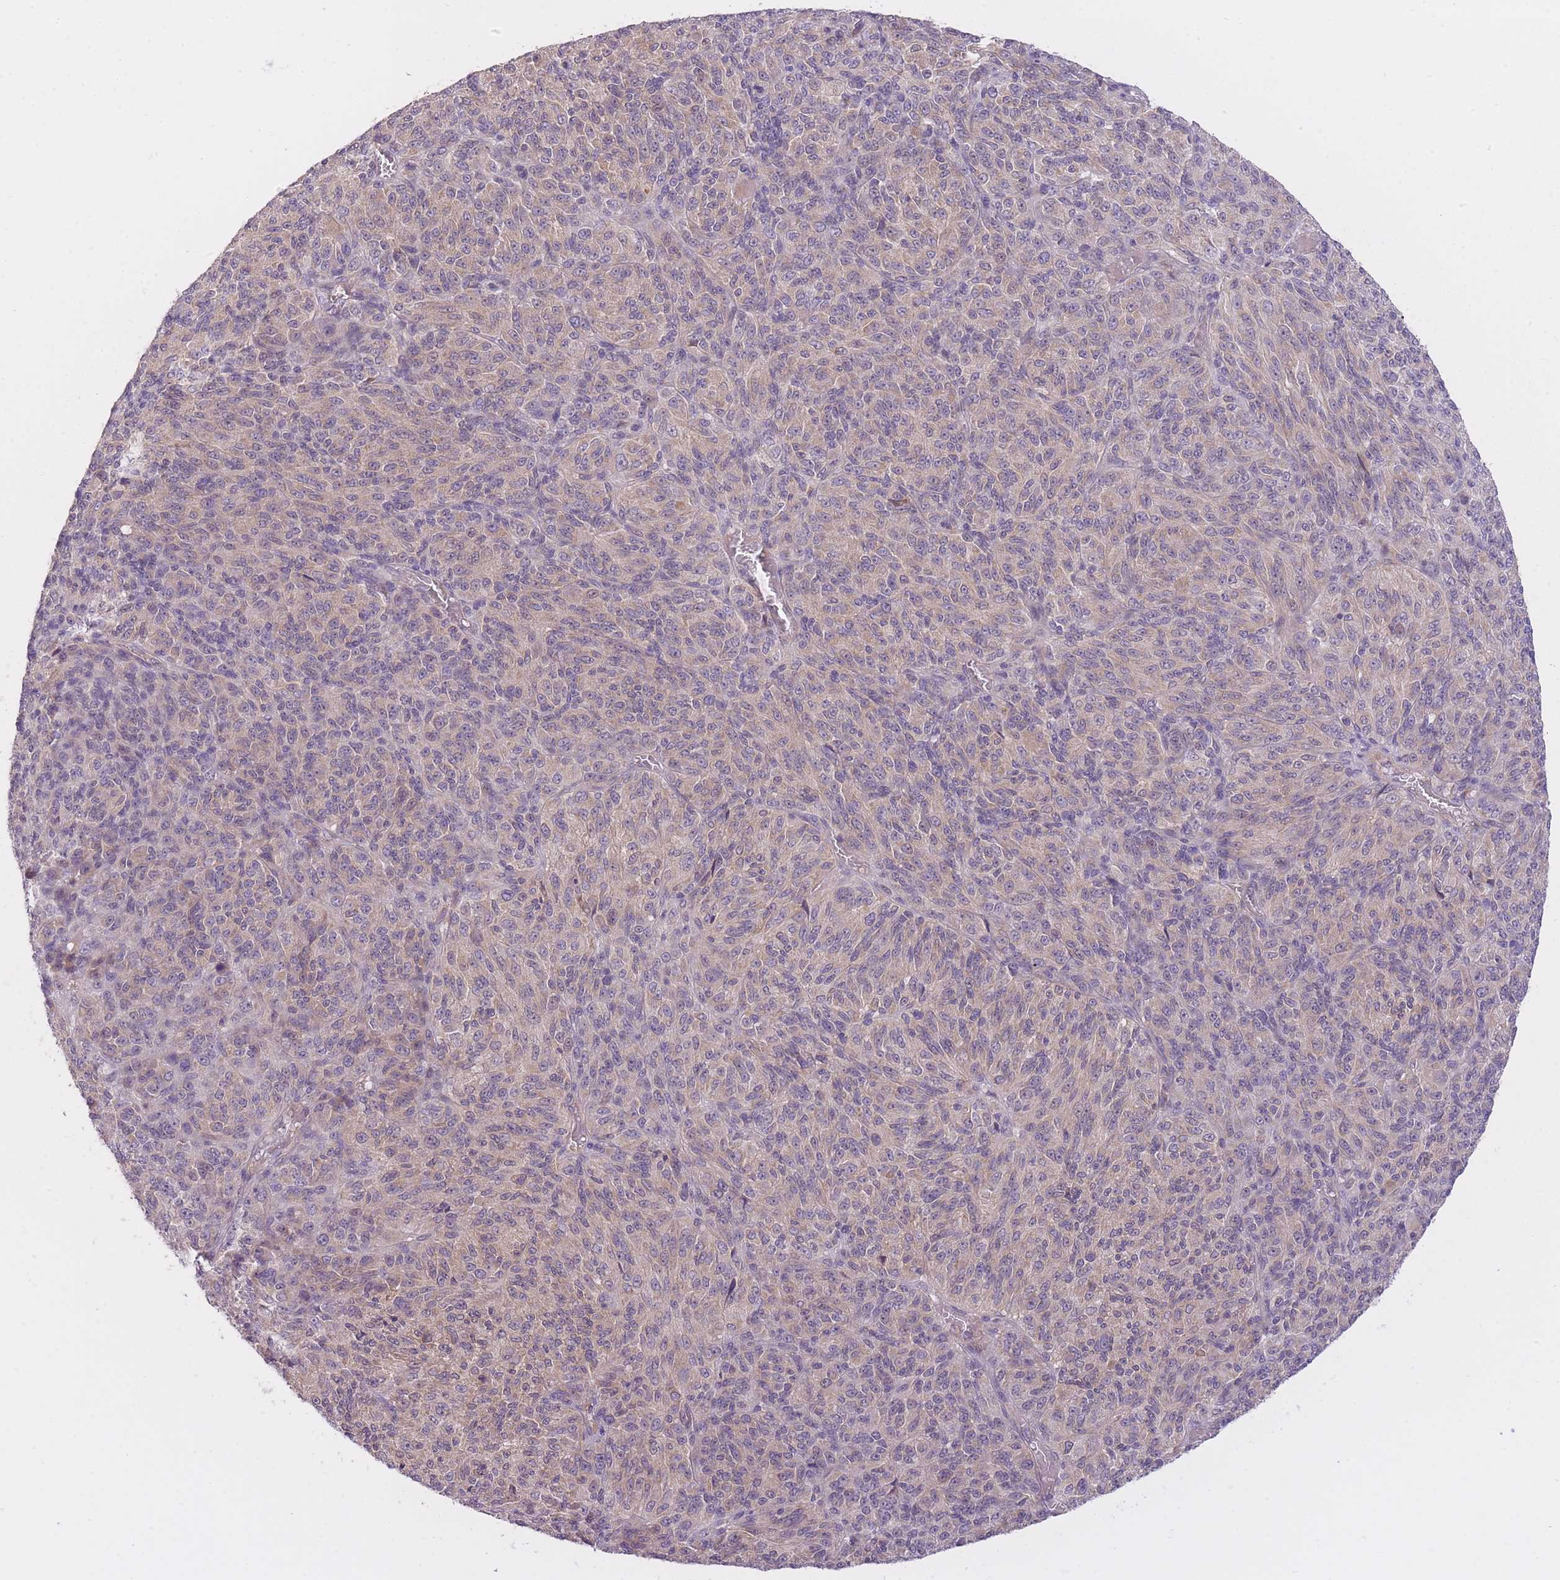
{"staining": {"intensity": "weak", "quantity": "25%-75%", "location": "cytoplasmic/membranous"}, "tissue": "melanoma", "cell_type": "Tumor cells", "image_type": "cancer", "snomed": [{"axis": "morphology", "description": "Malignant melanoma, Metastatic site"}, {"axis": "topography", "description": "Brain"}], "caption": "A low amount of weak cytoplasmic/membranous staining is seen in approximately 25%-75% of tumor cells in malignant melanoma (metastatic site) tissue.", "gene": "REV1", "patient": {"sex": "female", "age": 56}}